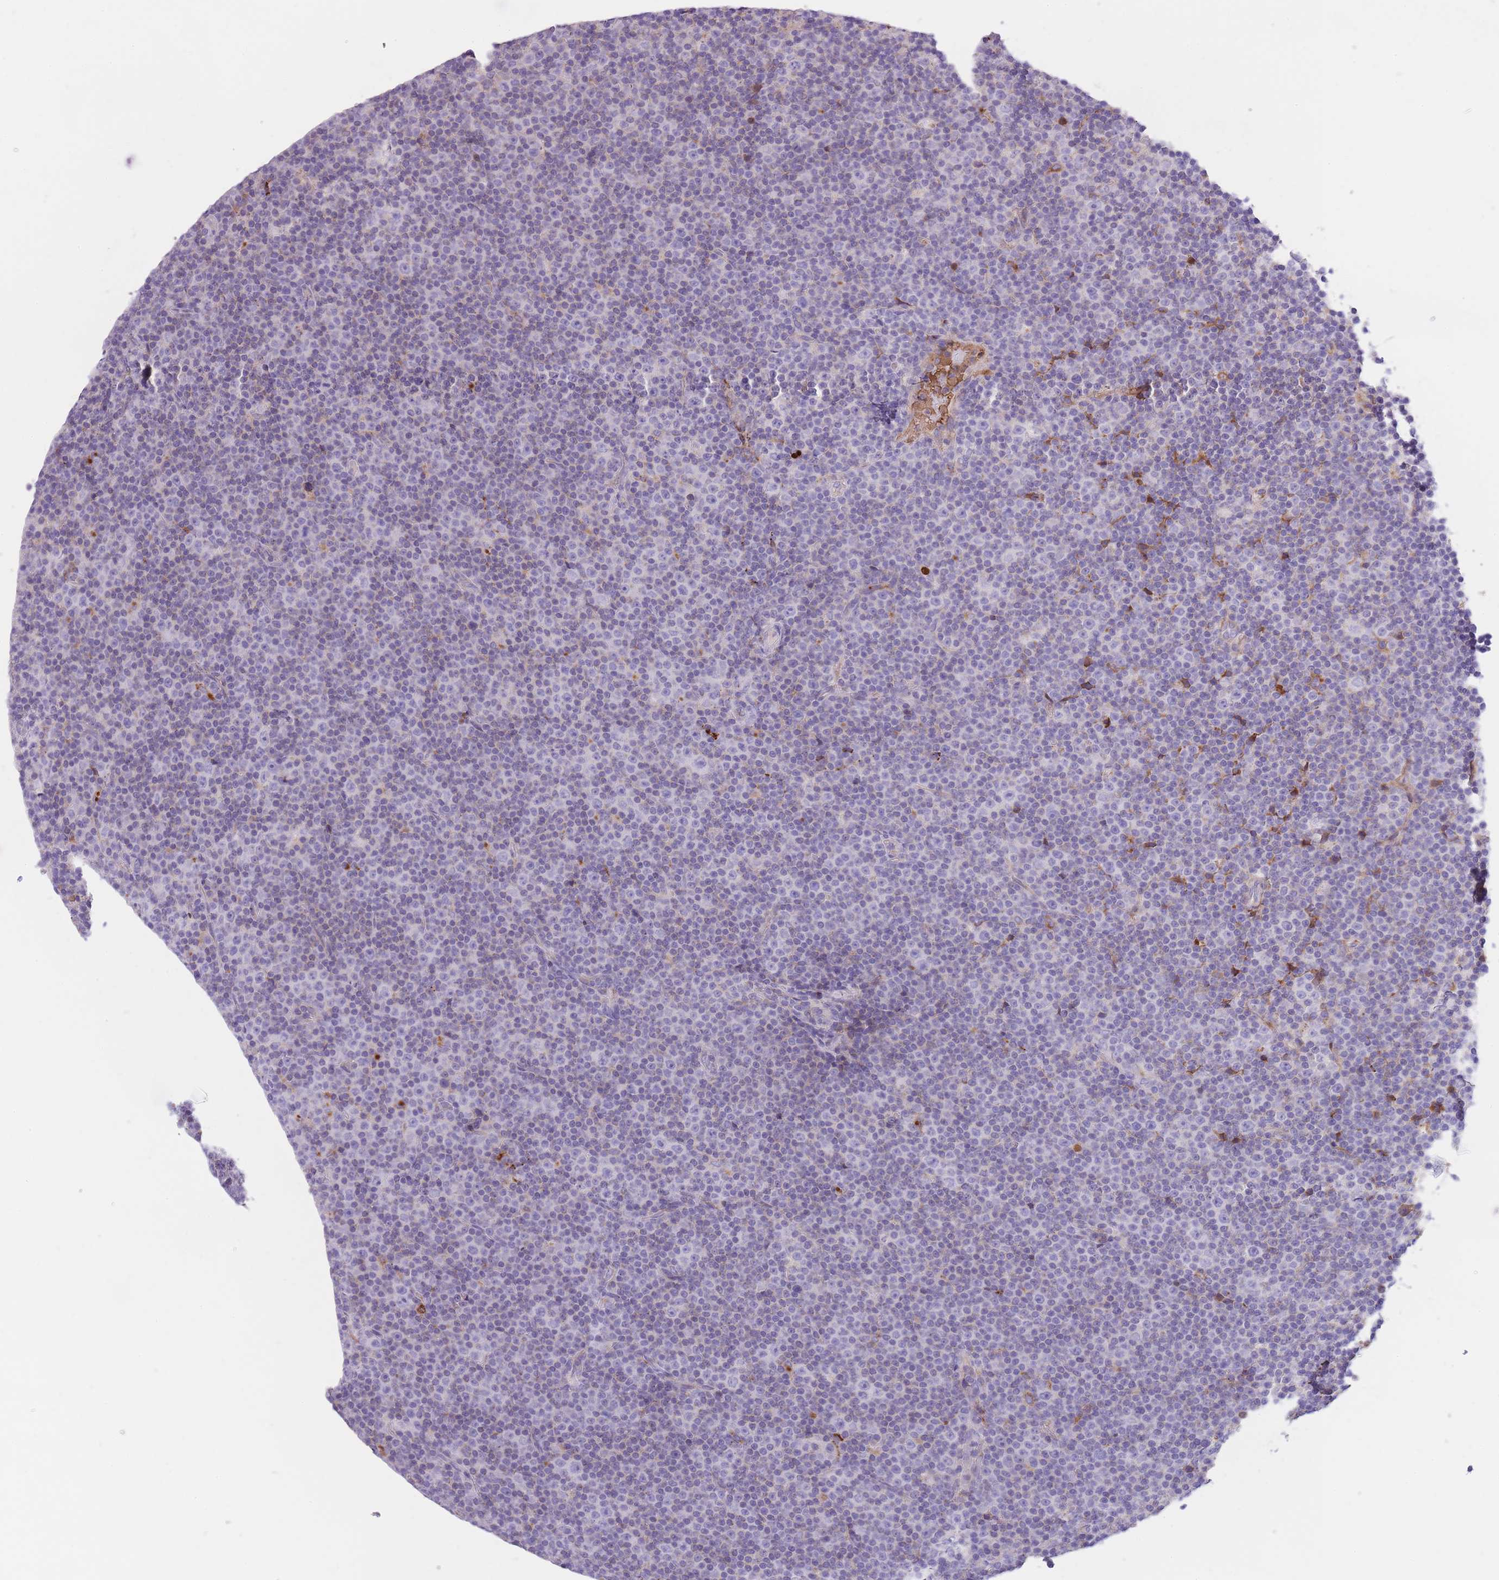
{"staining": {"intensity": "negative", "quantity": "none", "location": "none"}, "tissue": "lymphoma", "cell_type": "Tumor cells", "image_type": "cancer", "snomed": [{"axis": "morphology", "description": "Malignant lymphoma, non-Hodgkin's type, Low grade"}, {"axis": "topography", "description": "Lymph node"}], "caption": "A photomicrograph of human low-grade malignant lymphoma, non-Hodgkin's type is negative for staining in tumor cells.", "gene": "GNAT1", "patient": {"sex": "female", "age": 67}}